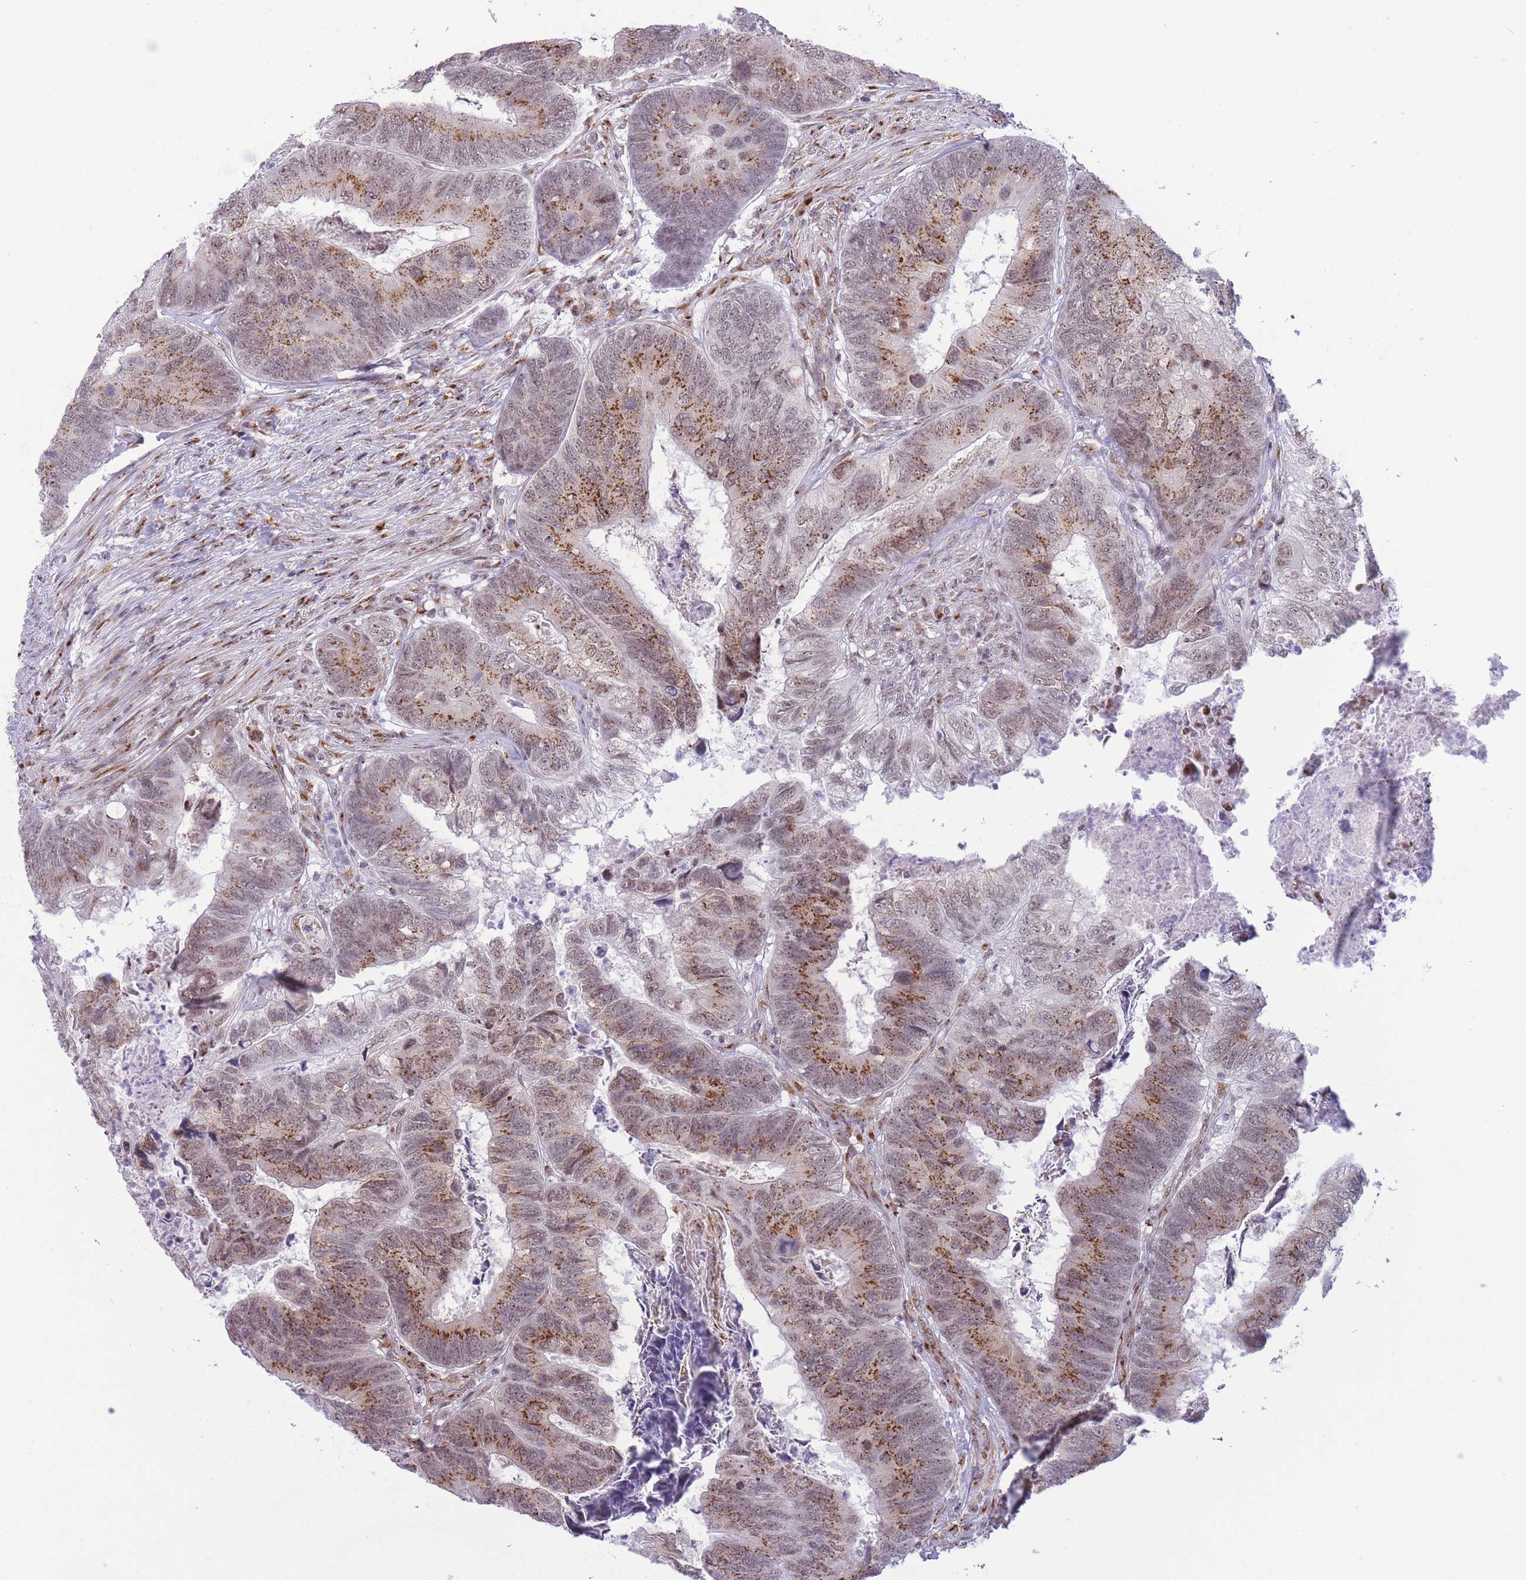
{"staining": {"intensity": "moderate", "quantity": ">75%", "location": "cytoplasmic/membranous,nuclear"}, "tissue": "colorectal cancer", "cell_type": "Tumor cells", "image_type": "cancer", "snomed": [{"axis": "morphology", "description": "Adenocarcinoma, NOS"}, {"axis": "topography", "description": "Colon"}], "caption": "The micrograph displays immunohistochemical staining of colorectal cancer. There is moderate cytoplasmic/membranous and nuclear staining is identified in approximately >75% of tumor cells.", "gene": "INO80C", "patient": {"sex": "female", "age": 67}}